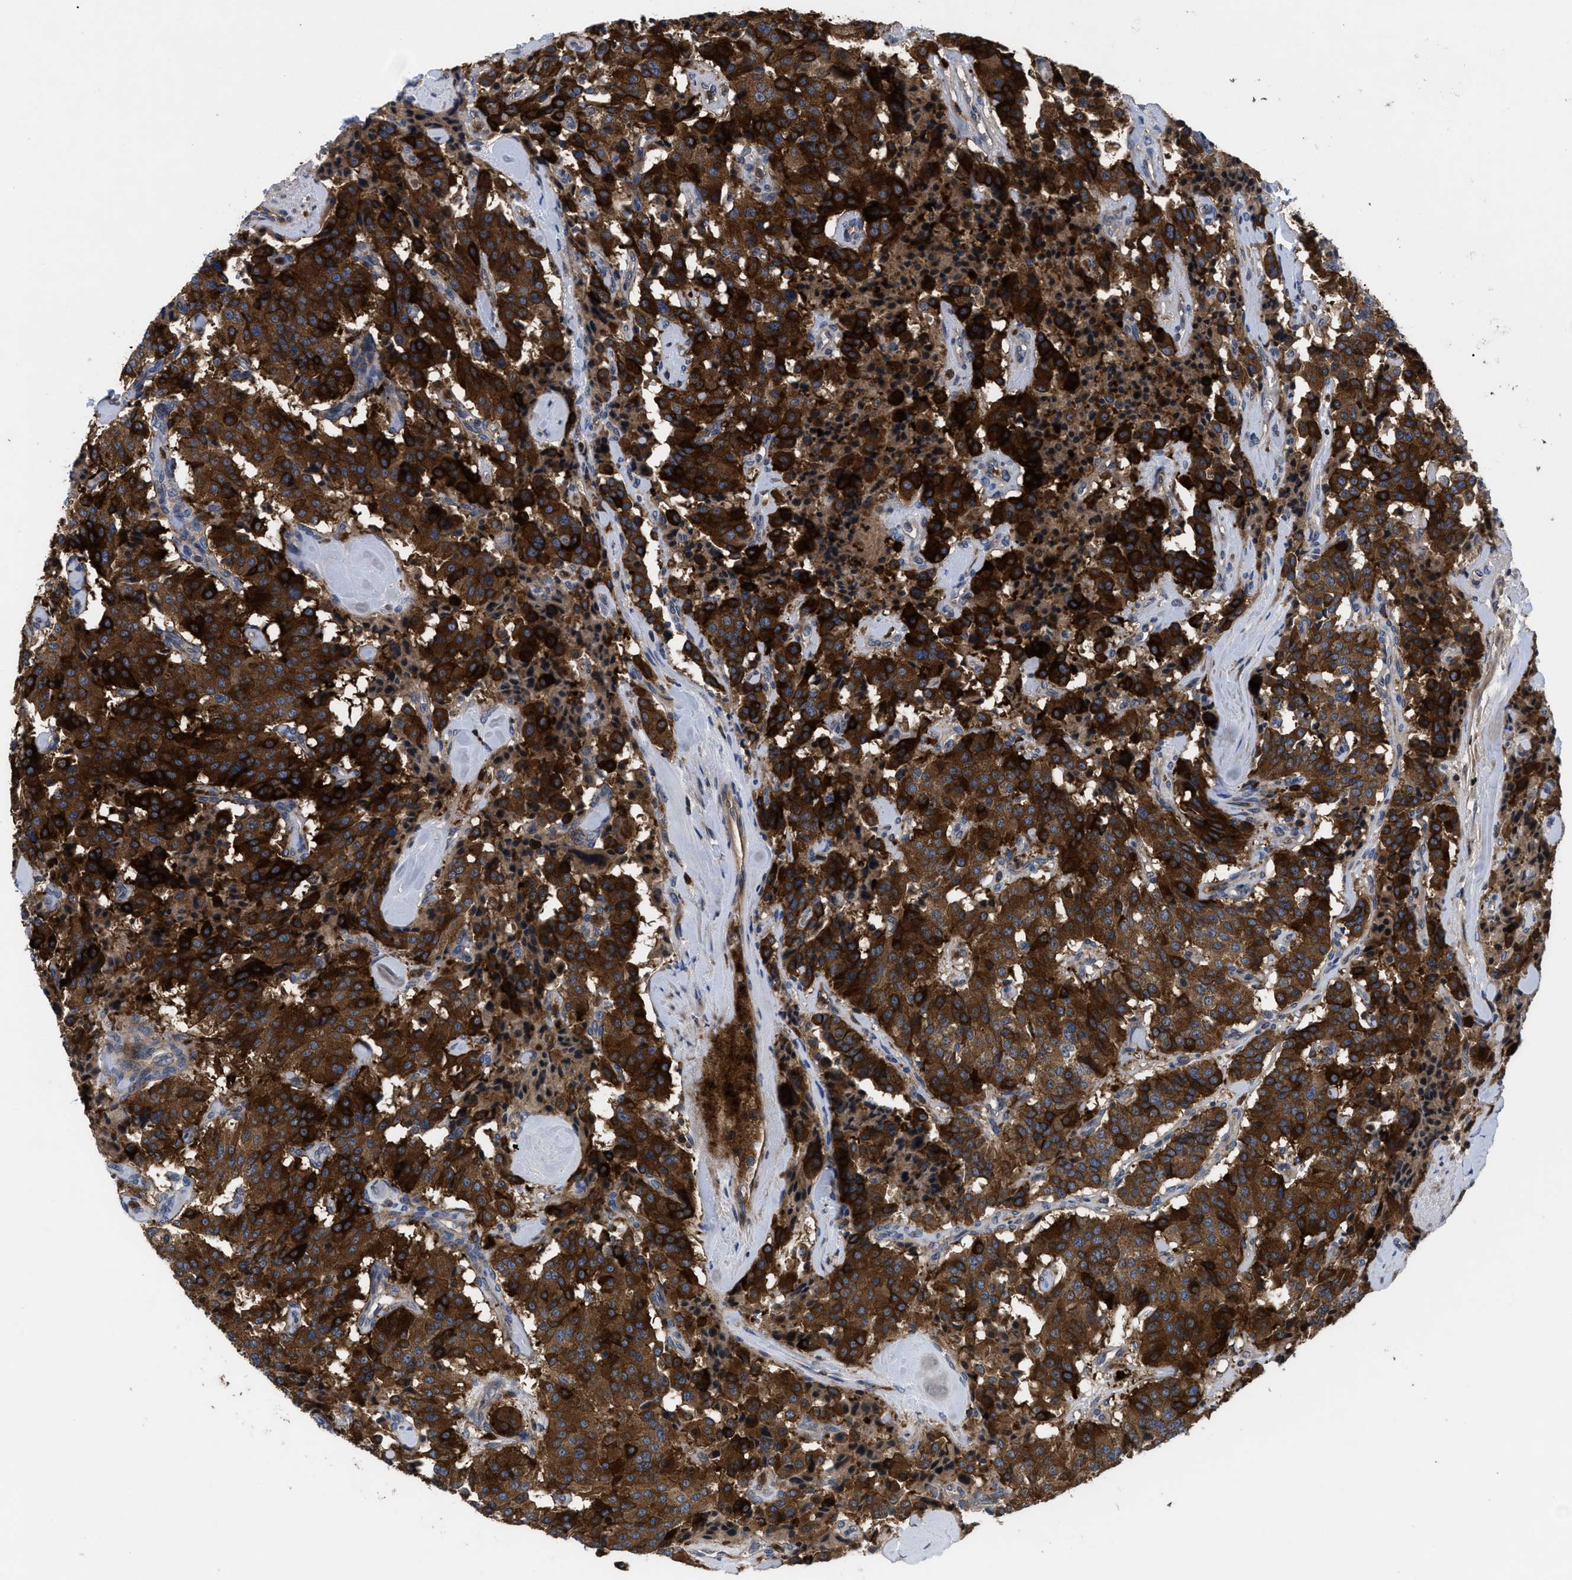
{"staining": {"intensity": "strong", "quantity": ">75%", "location": "cytoplasmic/membranous"}, "tissue": "carcinoid", "cell_type": "Tumor cells", "image_type": "cancer", "snomed": [{"axis": "morphology", "description": "Carcinoid, malignant, NOS"}, {"axis": "topography", "description": "Lung"}], "caption": "An immunohistochemistry (IHC) micrograph of neoplastic tissue is shown. Protein staining in brown shows strong cytoplasmic/membranous positivity in carcinoid within tumor cells.", "gene": "YBEY", "patient": {"sex": "male", "age": 30}}